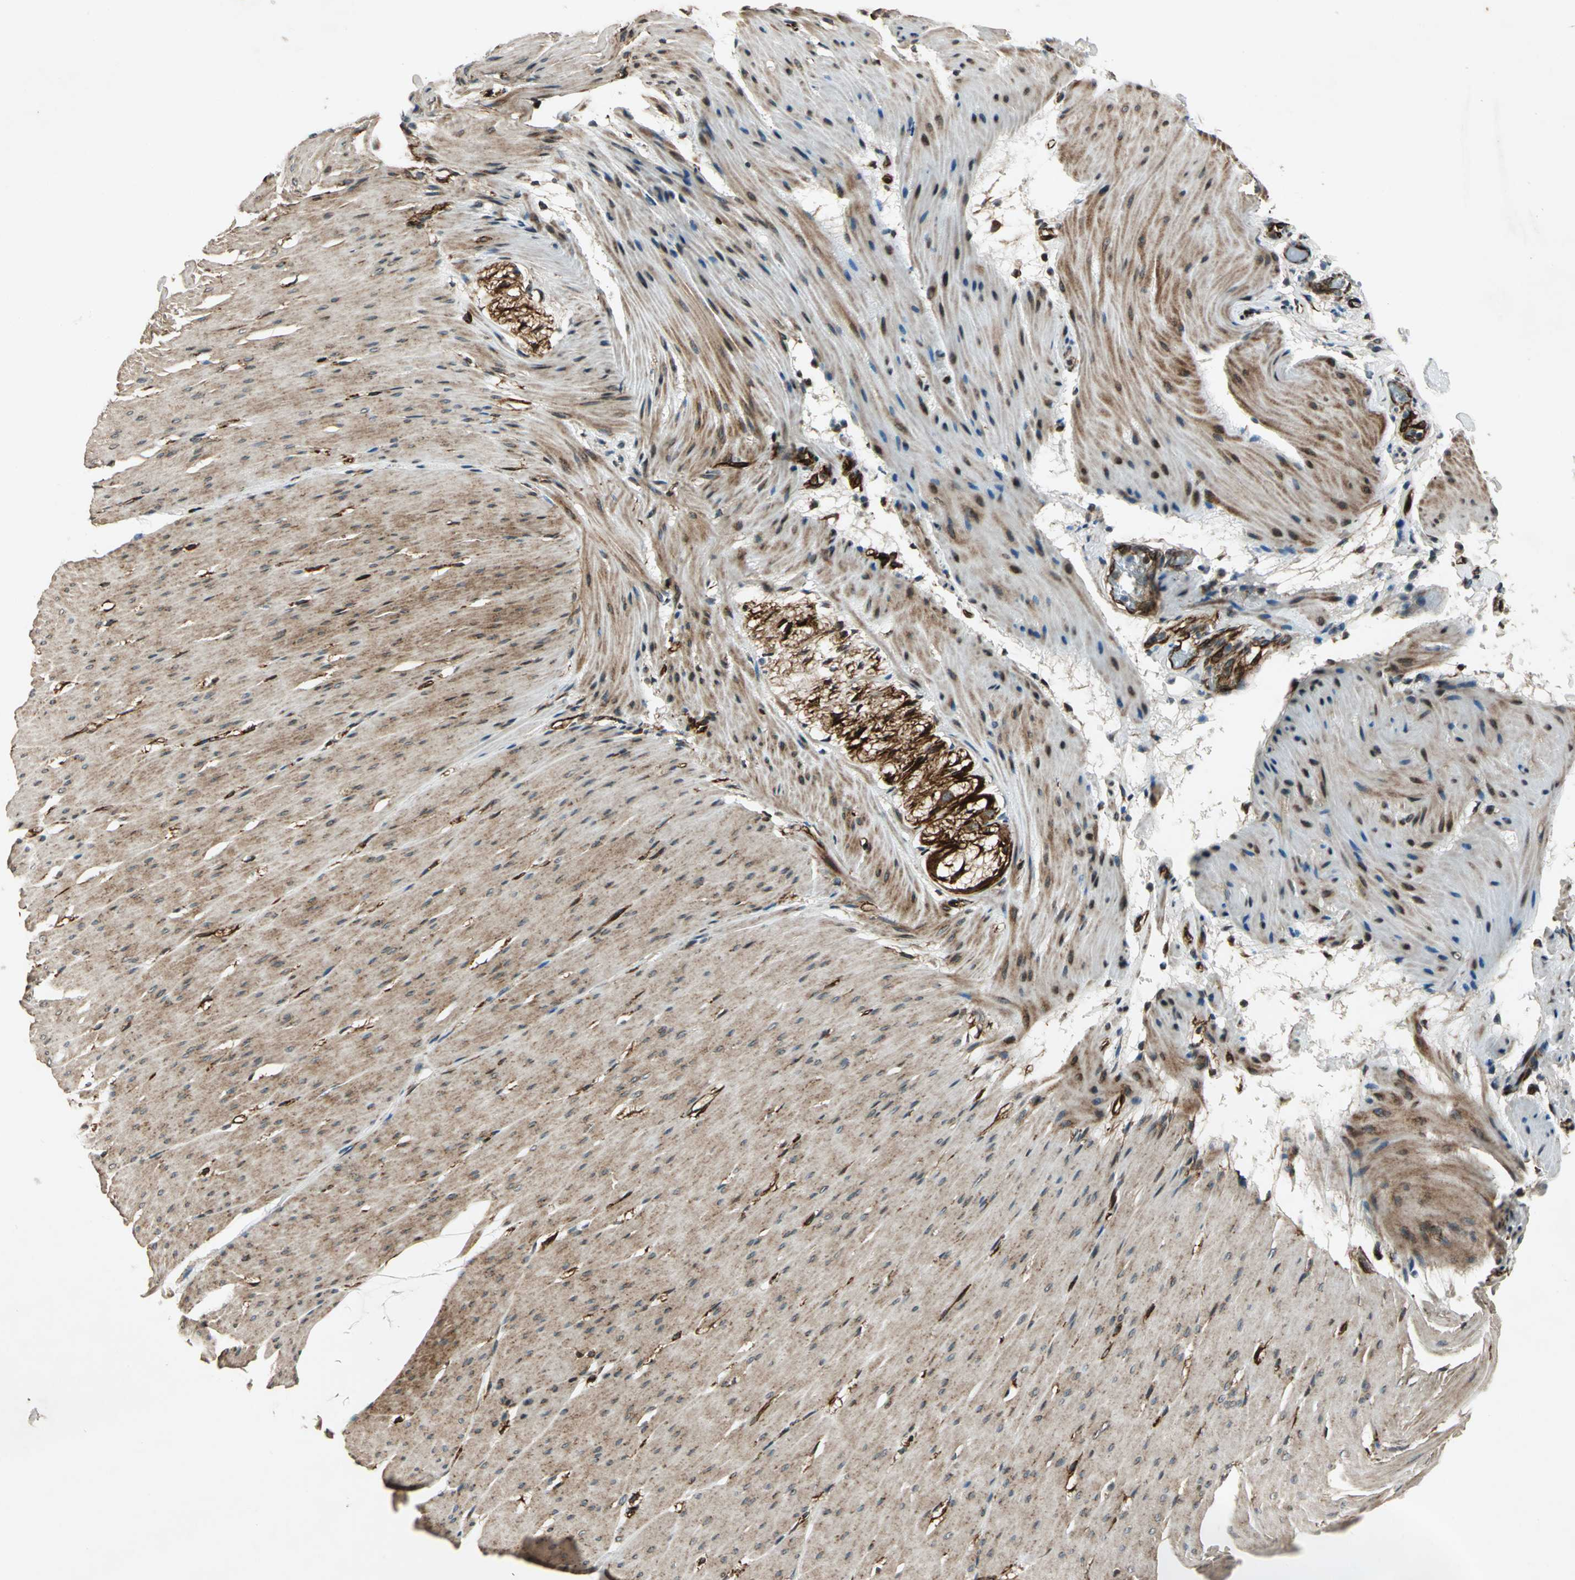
{"staining": {"intensity": "moderate", "quantity": ">75%", "location": "cytoplasmic/membranous,nuclear"}, "tissue": "smooth muscle", "cell_type": "Smooth muscle cells", "image_type": "normal", "snomed": [{"axis": "morphology", "description": "Normal tissue, NOS"}, {"axis": "topography", "description": "Smooth muscle"}, {"axis": "topography", "description": "Colon"}], "caption": "Immunohistochemical staining of unremarkable human smooth muscle shows medium levels of moderate cytoplasmic/membranous,nuclear expression in approximately >75% of smooth muscle cells. (brown staining indicates protein expression, while blue staining denotes nuclei).", "gene": "EXD2", "patient": {"sex": "male", "age": 67}}